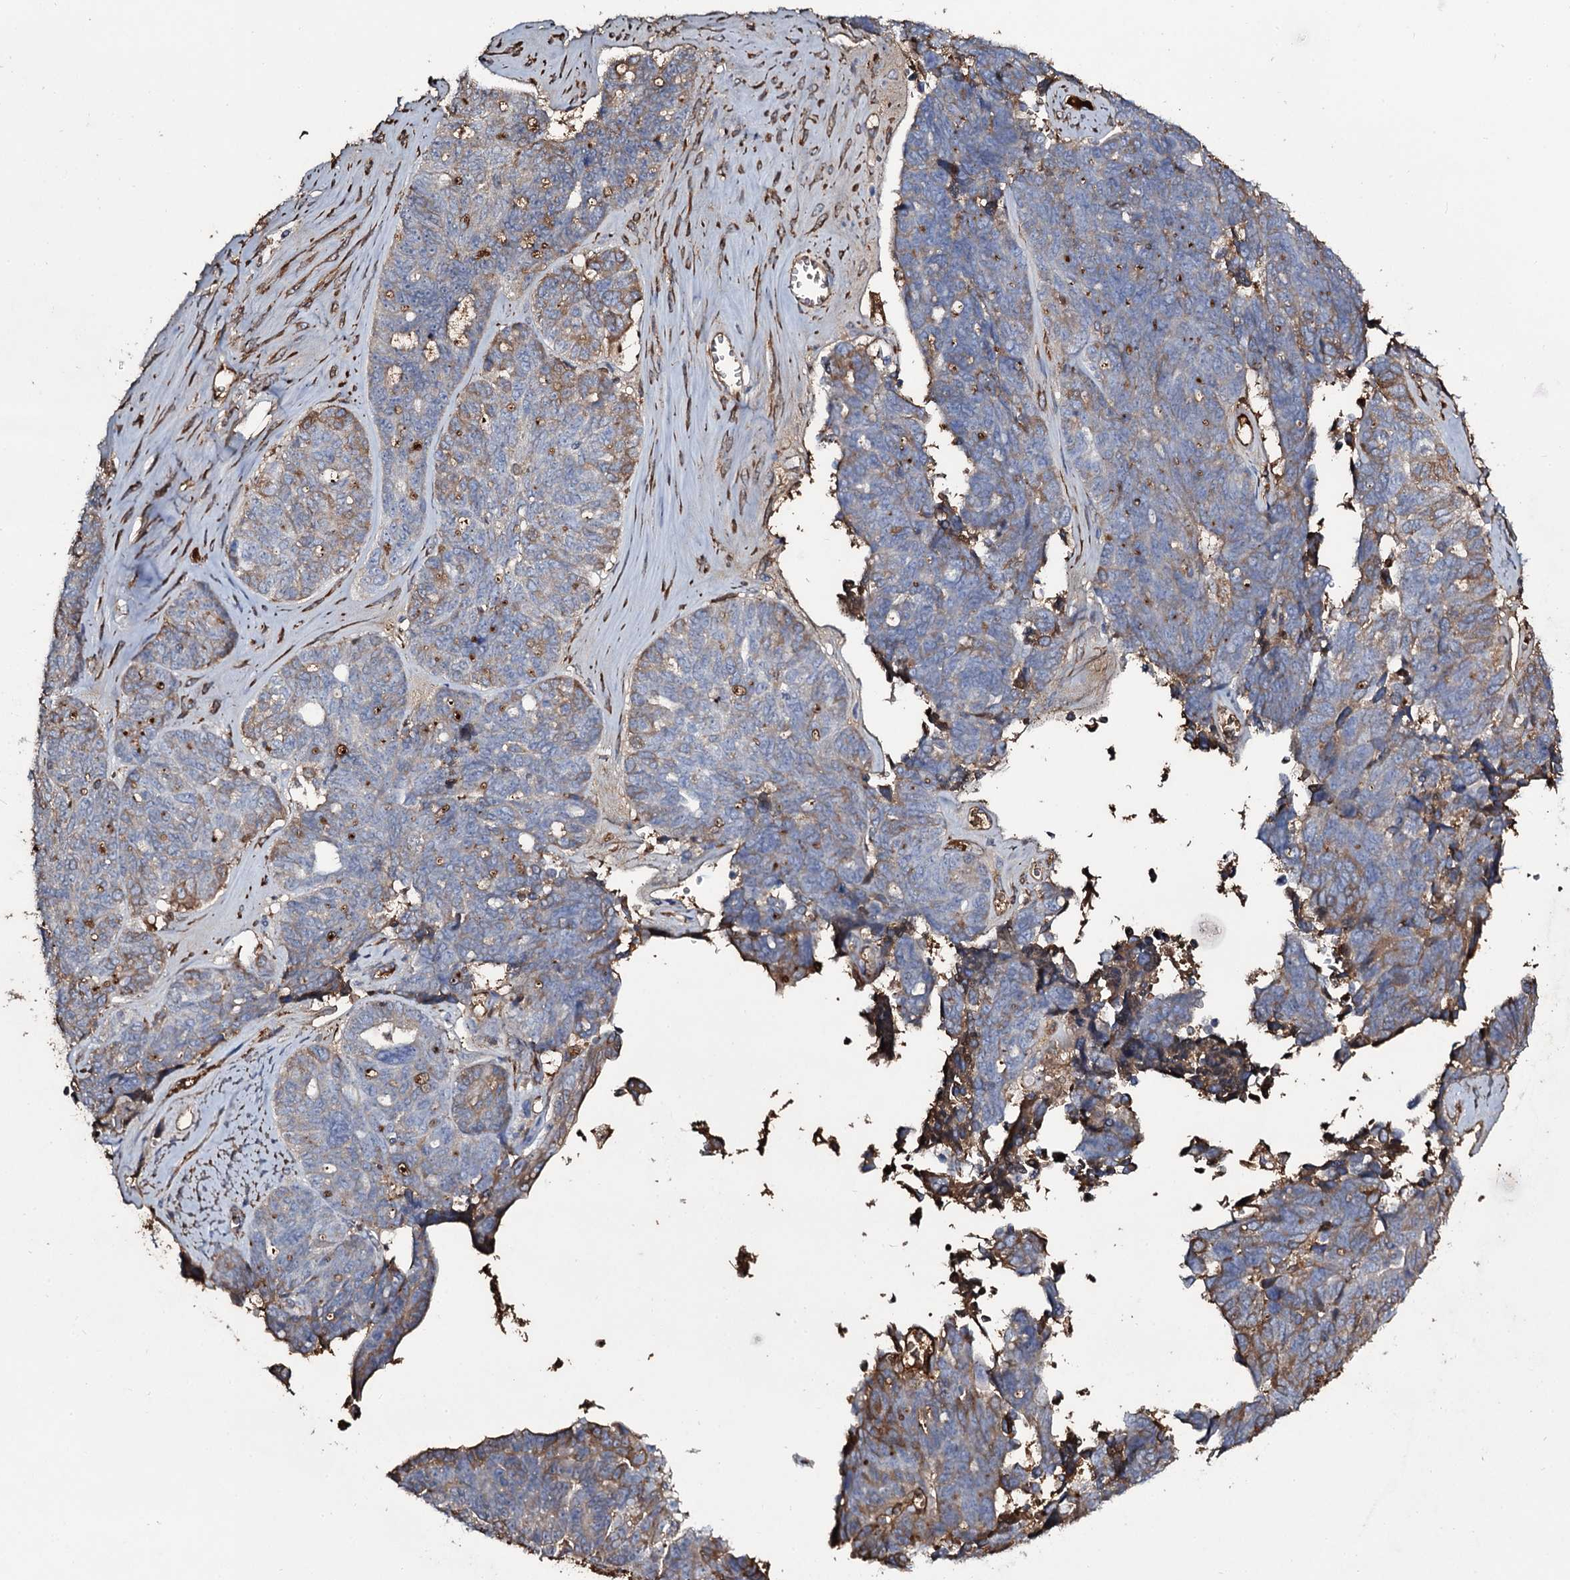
{"staining": {"intensity": "moderate", "quantity": "25%-75%", "location": "cytoplasmic/membranous"}, "tissue": "ovarian cancer", "cell_type": "Tumor cells", "image_type": "cancer", "snomed": [{"axis": "morphology", "description": "Cystadenocarcinoma, serous, NOS"}, {"axis": "topography", "description": "Ovary"}], "caption": "A high-resolution photomicrograph shows immunohistochemistry staining of ovarian cancer, which exhibits moderate cytoplasmic/membranous expression in about 25%-75% of tumor cells. The protein of interest is shown in brown color, while the nuclei are stained blue.", "gene": "EDN1", "patient": {"sex": "female", "age": 79}}